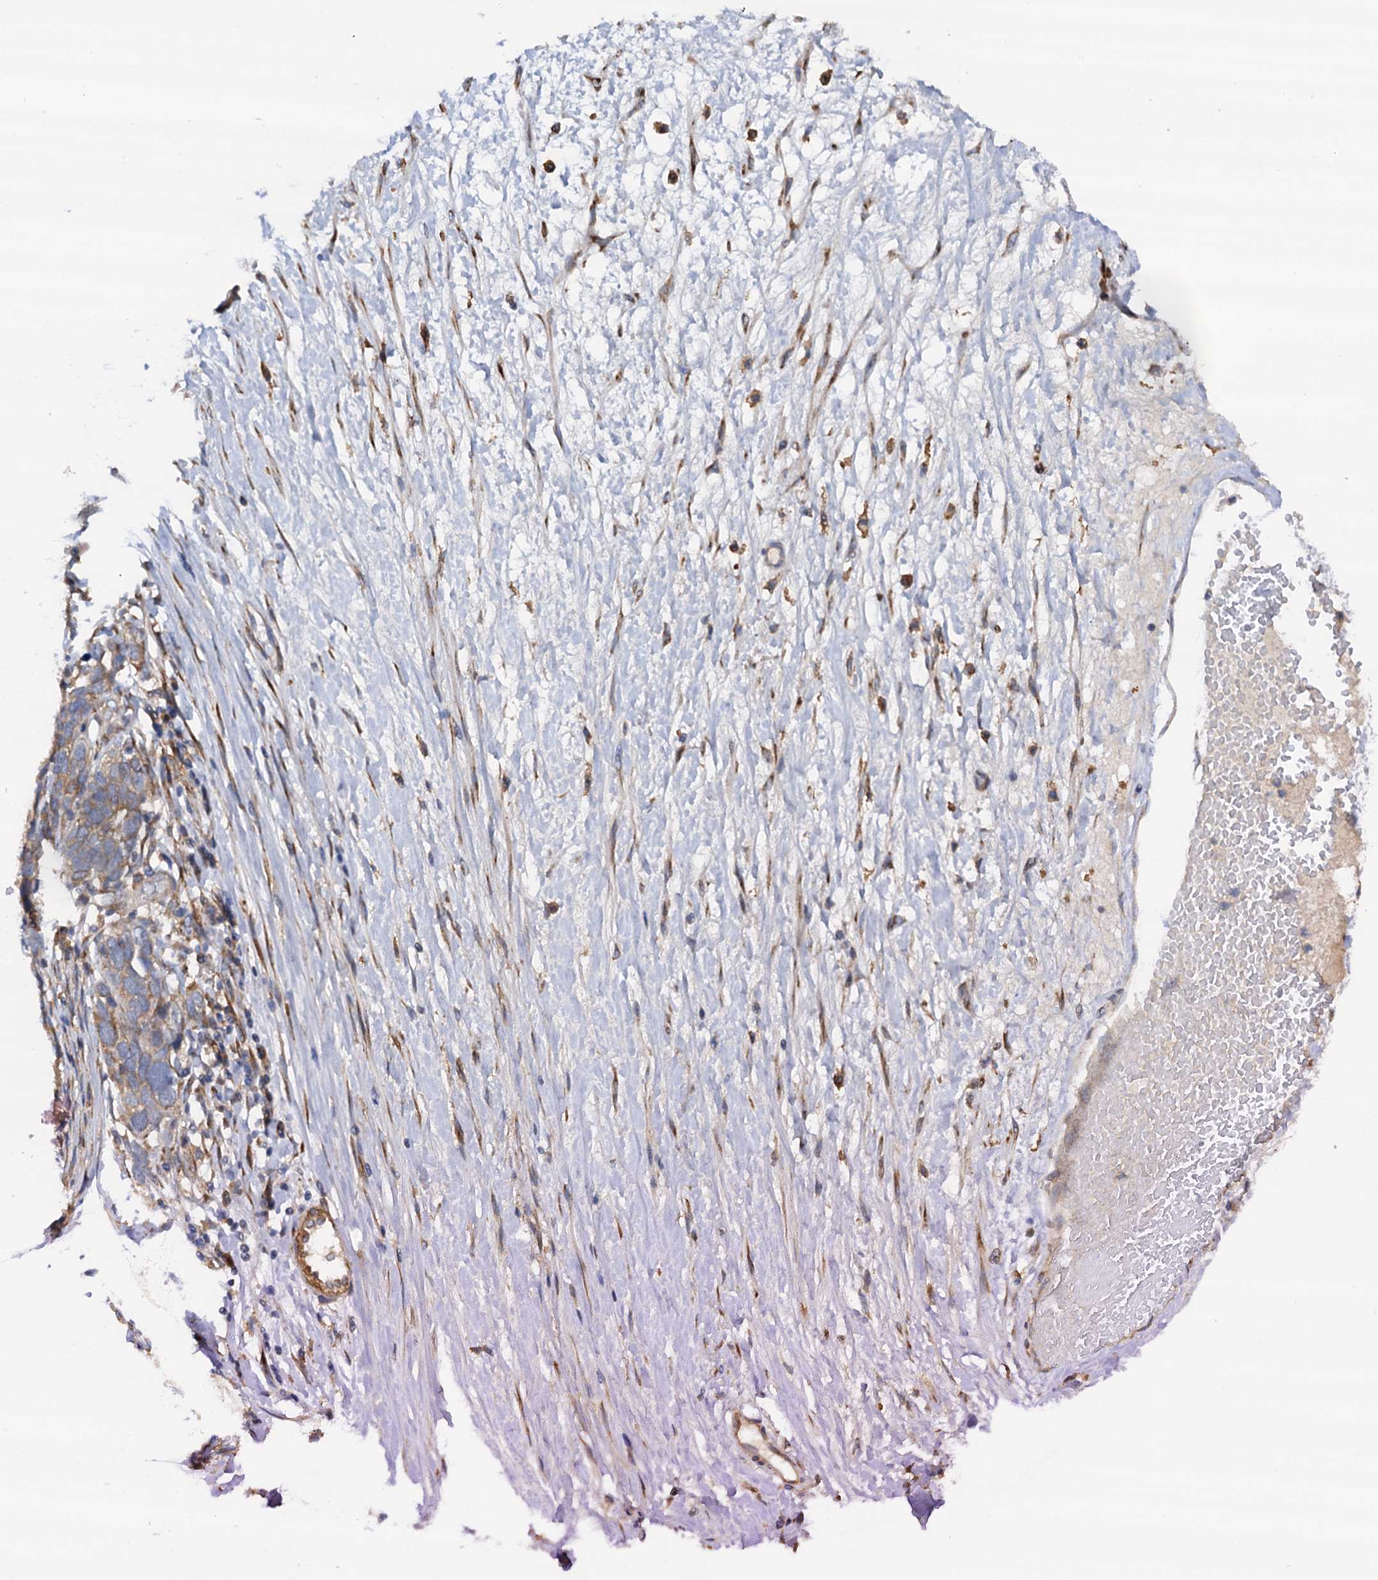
{"staining": {"intensity": "moderate", "quantity": ">75%", "location": "cytoplasmic/membranous"}, "tissue": "ovarian cancer", "cell_type": "Tumor cells", "image_type": "cancer", "snomed": [{"axis": "morphology", "description": "Cystadenocarcinoma, serous, NOS"}, {"axis": "topography", "description": "Ovary"}], "caption": "Tumor cells exhibit medium levels of moderate cytoplasmic/membranous staining in about >75% of cells in ovarian cancer. Ihc stains the protein of interest in brown and the nuclei are stained blue.", "gene": "RASSF9", "patient": {"sex": "female", "age": 54}}